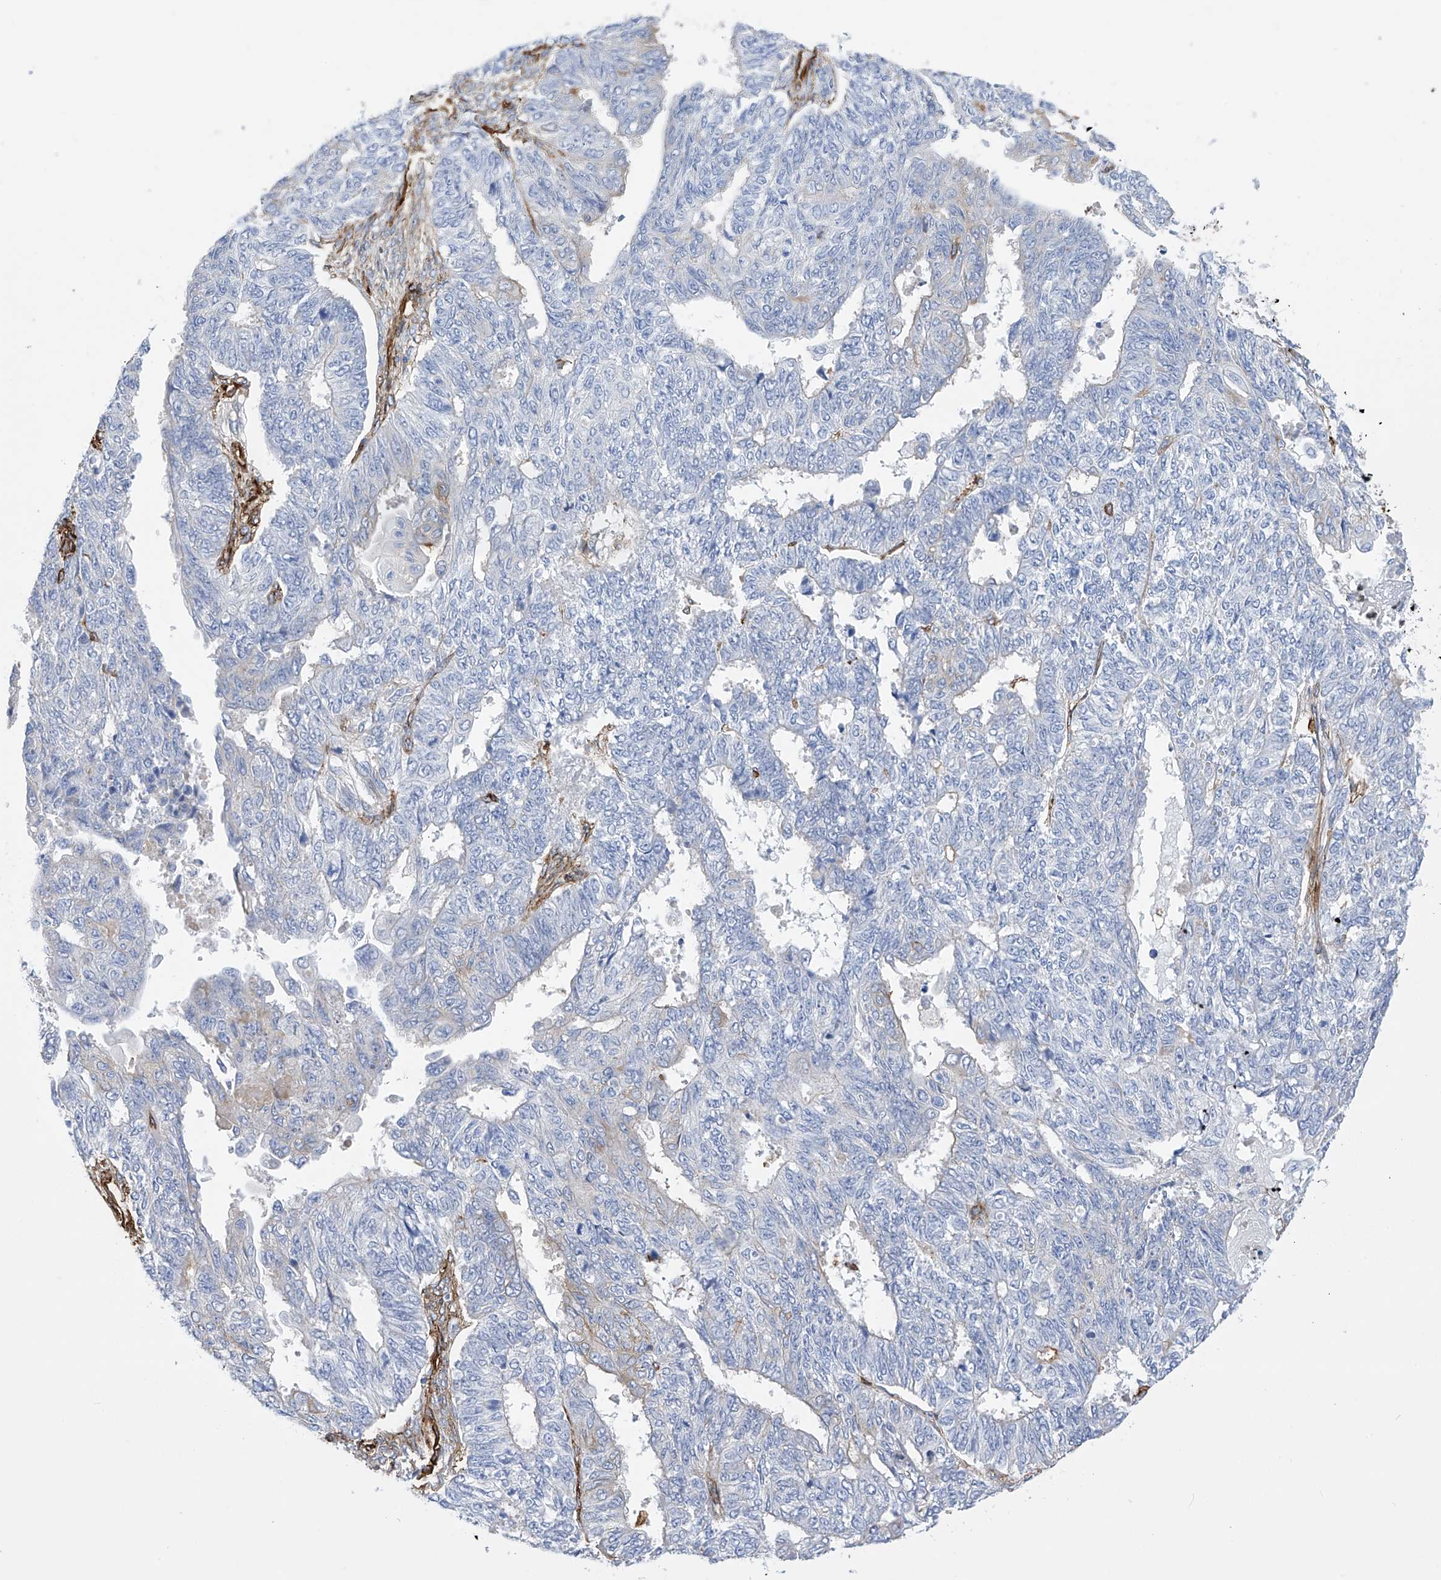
{"staining": {"intensity": "negative", "quantity": "none", "location": "none"}, "tissue": "endometrial cancer", "cell_type": "Tumor cells", "image_type": "cancer", "snomed": [{"axis": "morphology", "description": "Adenocarcinoma, NOS"}, {"axis": "topography", "description": "Endometrium"}], "caption": "Histopathology image shows no significant protein positivity in tumor cells of endometrial adenocarcinoma.", "gene": "UBTD1", "patient": {"sex": "female", "age": 32}}